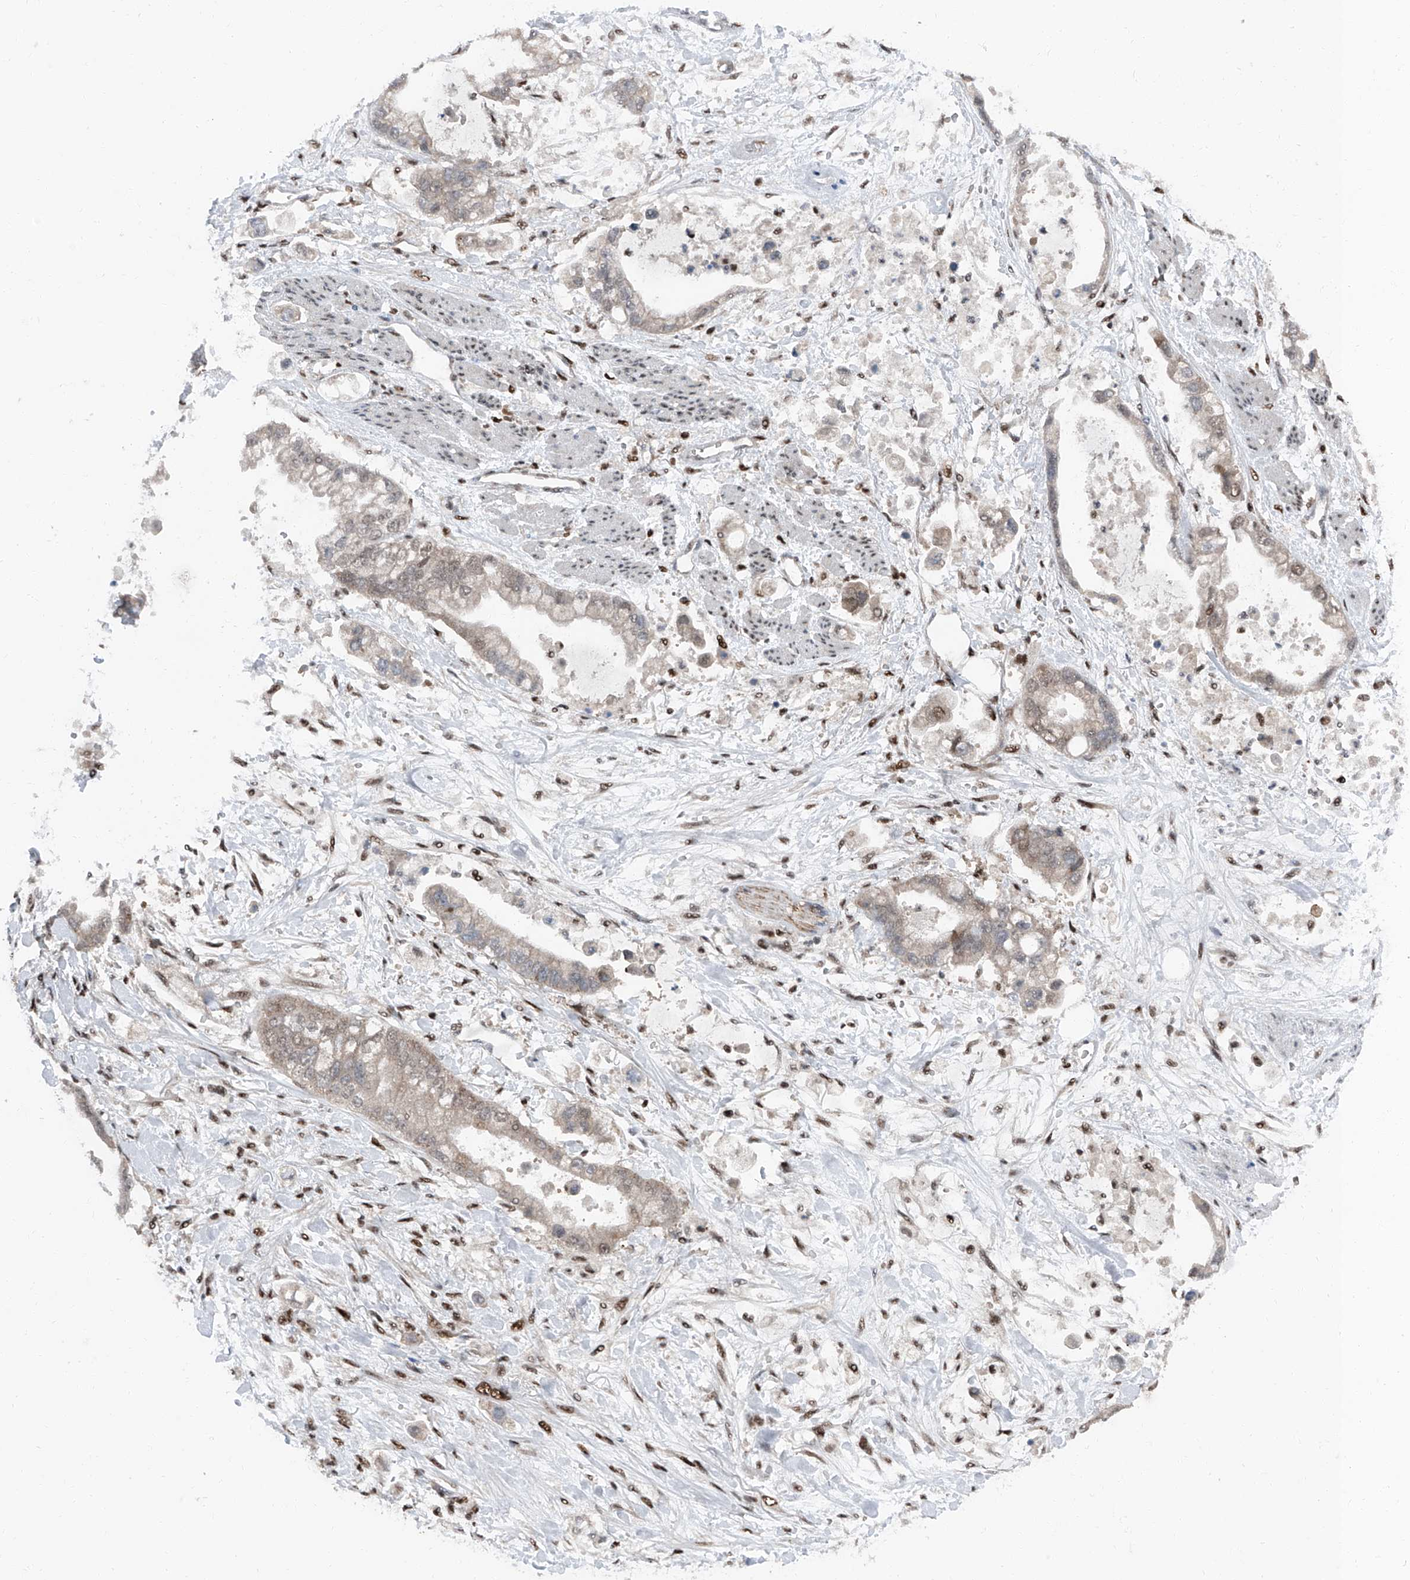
{"staining": {"intensity": "weak", "quantity": ">75%", "location": "cytoplasmic/membranous,nuclear"}, "tissue": "stomach cancer", "cell_type": "Tumor cells", "image_type": "cancer", "snomed": [{"axis": "morphology", "description": "Adenocarcinoma, NOS"}, {"axis": "topography", "description": "Stomach"}], "caption": "There is low levels of weak cytoplasmic/membranous and nuclear expression in tumor cells of stomach adenocarcinoma, as demonstrated by immunohistochemical staining (brown color).", "gene": "FKBP5", "patient": {"sex": "male", "age": 62}}